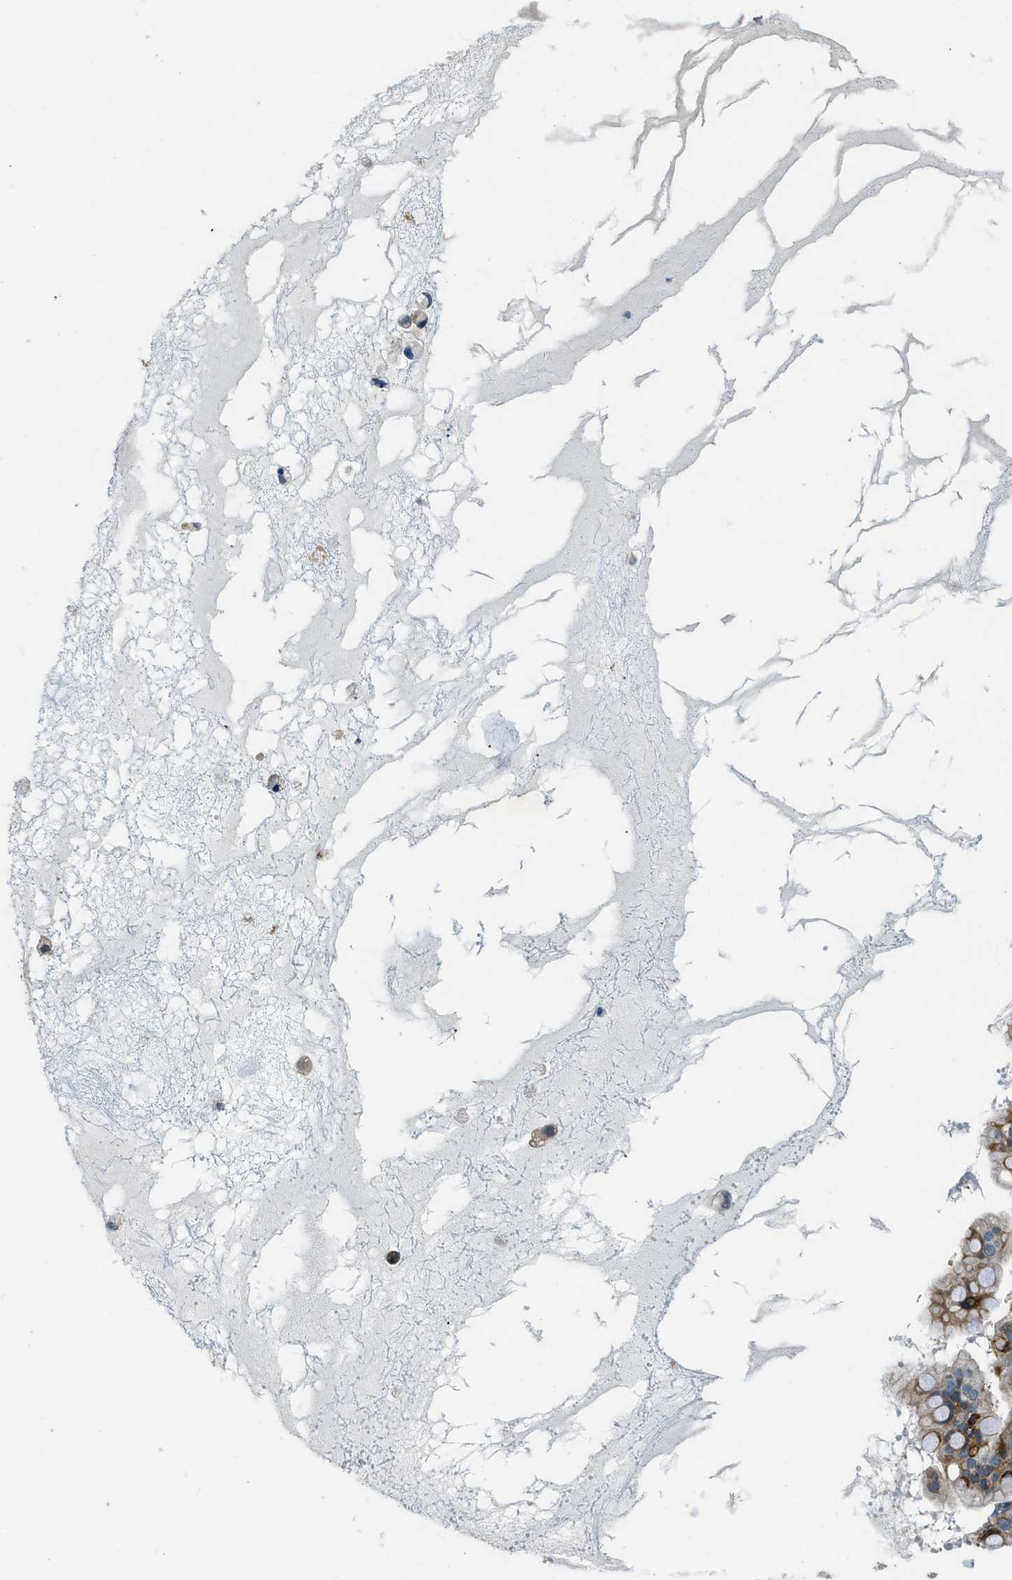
{"staining": {"intensity": "strong", "quantity": "25%-75%", "location": "cytoplasmic/membranous"}, "tissue": "ovarian cancer", "cell_type": "Tumor cells", "image_type": "cancer", "snomed": [{"axis": "morphology", "description": "Cystadenocarcinoma, mucinous, NOS"}, {"axis": "topography", "description": "Ovary"}], "caption": "The photomicrograph exhibits a brown stain indicating the presence of a protein in the cytoplasmic/membranous of tumor cells in ovarian cancer.", "gene": "HERC2", "patient": {"sex": "female", "age": 80}}